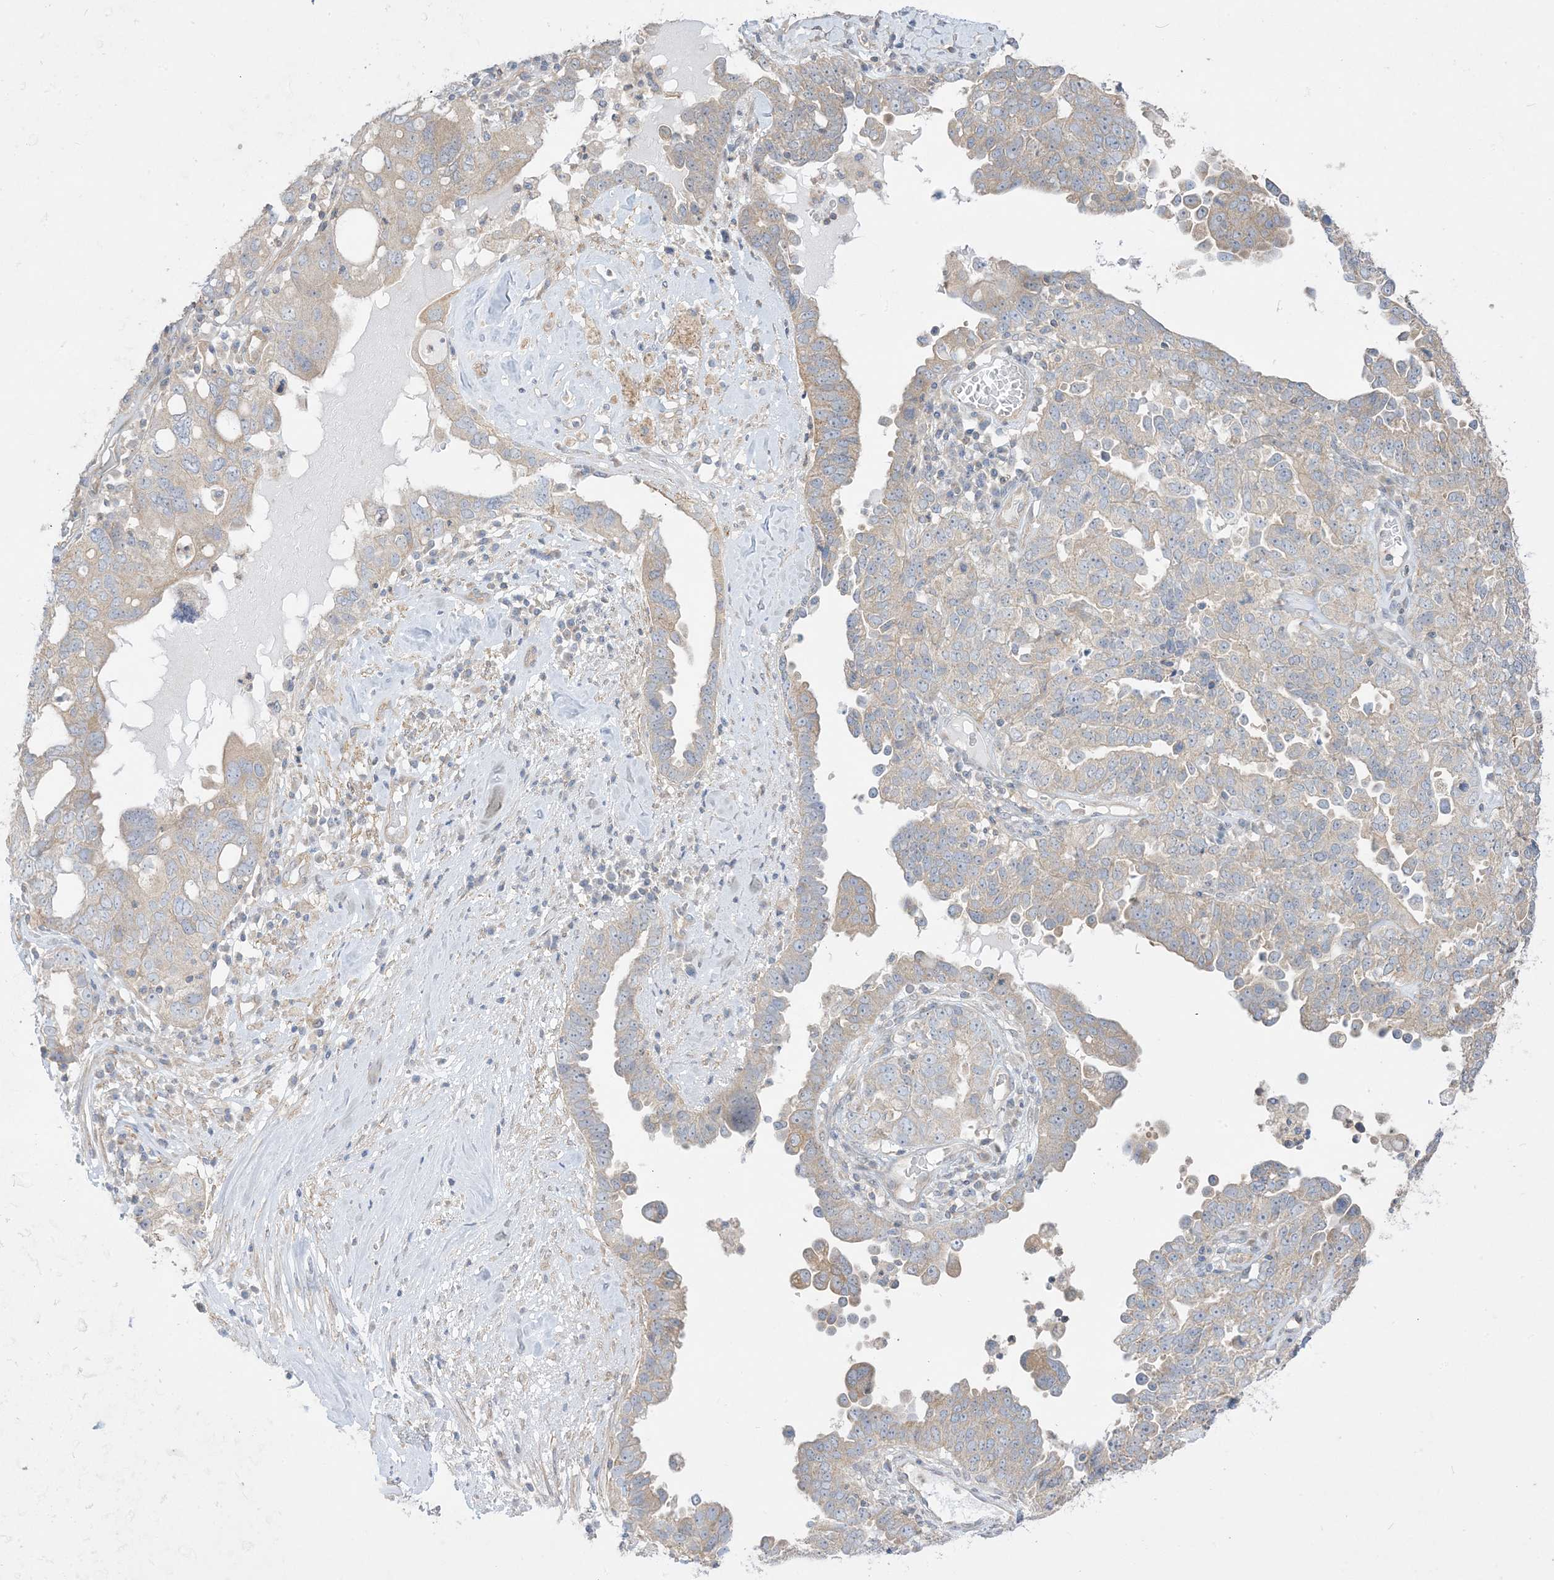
{"staining": {"intensity": "weak", "quantity": "<25%", "location": "cytoplasmic/membranous"}, "tissue": "ovarian cancer", "cell_type": "Tumor cells", "image_type": "cancer", "snomed": [{"axis": "morphology", "description": "Carcinoma, endometroid"}, {"axis": "topography", "description": "Ovary"}], "caption": "Ovarian endometroid carcinoma was stained to show a protein in brown. There is no significant positivity in tumor cells. The staining was performed using DAB (3,3'-diaminobenzidine) to visualize the protein expression in brown, while the nuclei were stained in blue with hematoxylin (Magnification: 20x).", "gene": "ARHGEF9", "patient": {"sex": "female", "age": 62}}